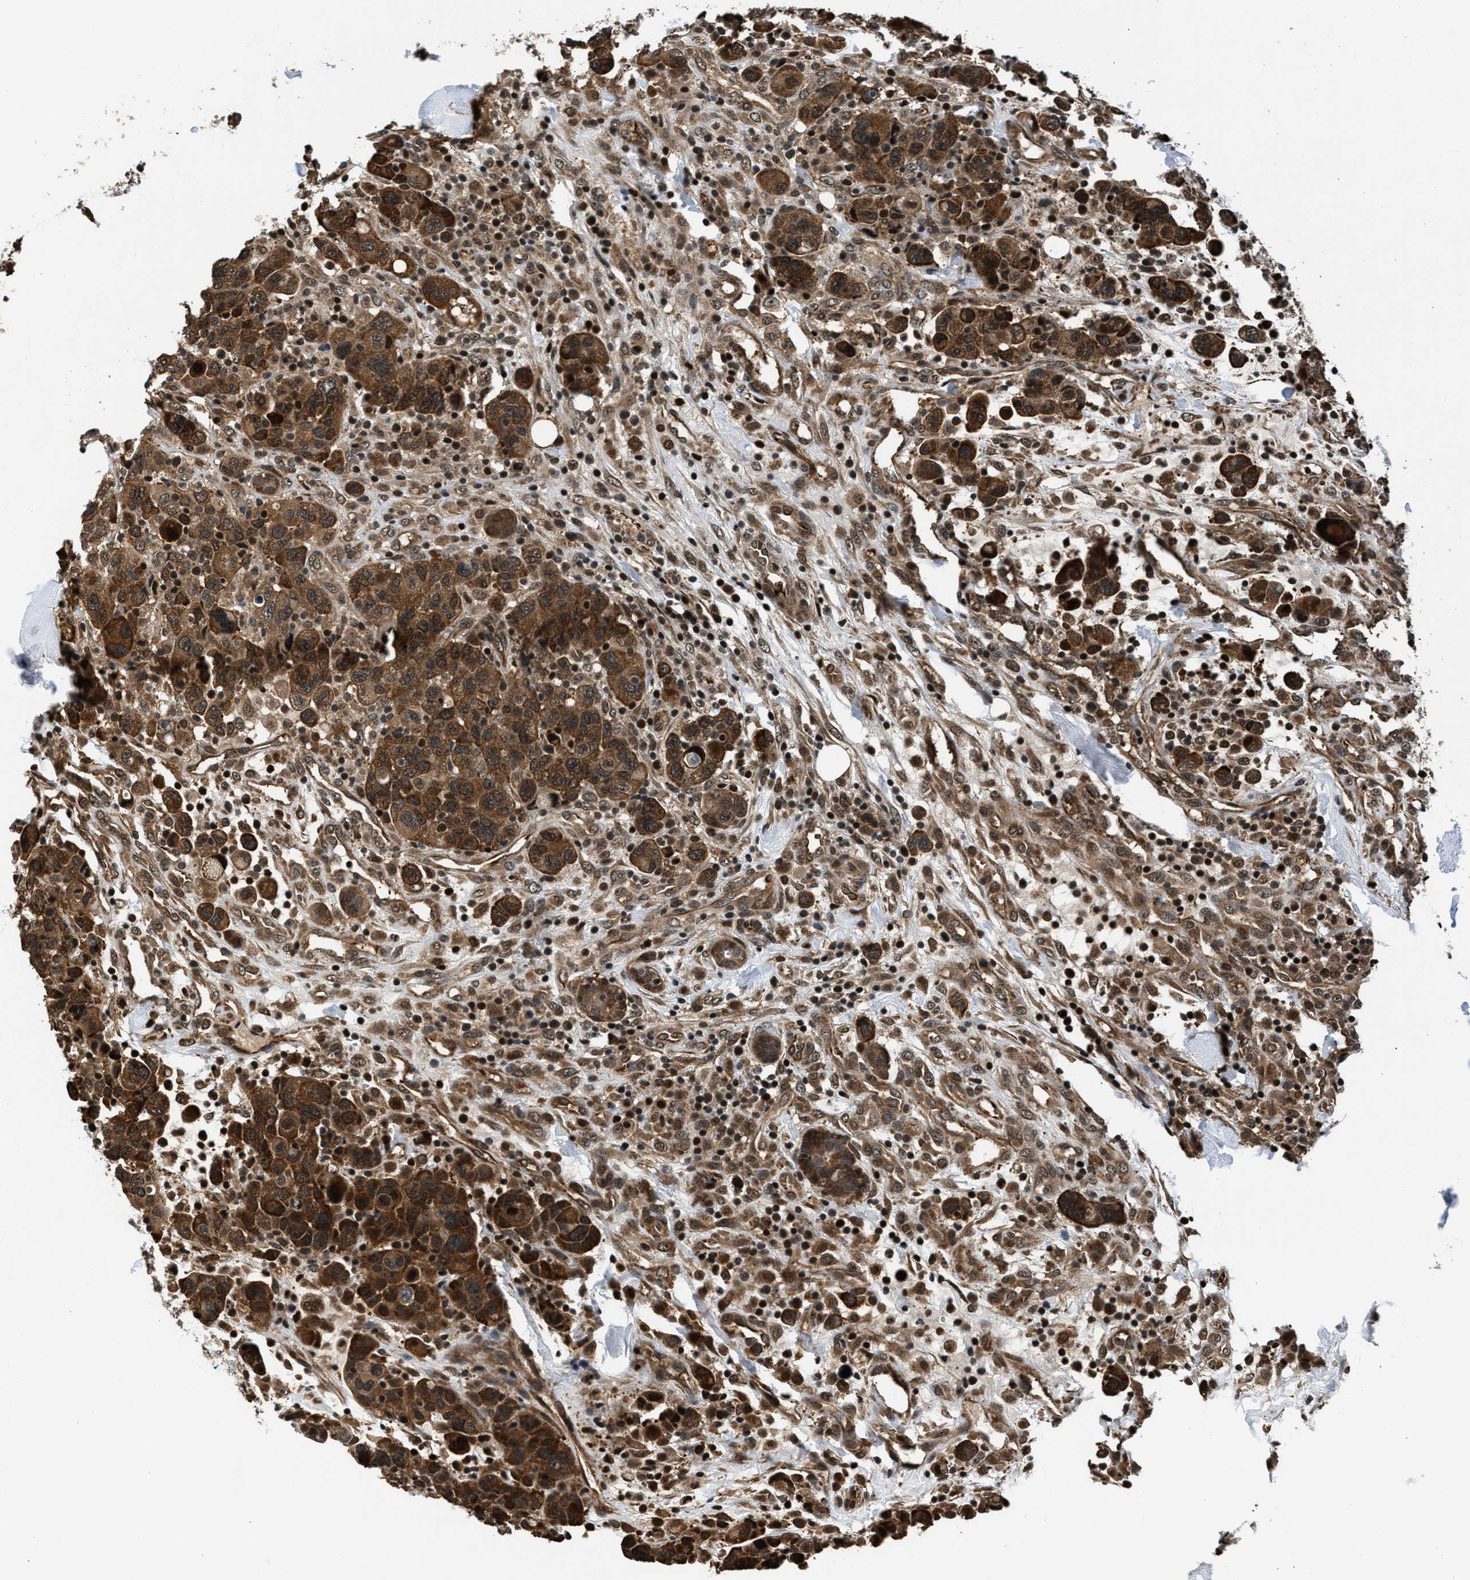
{"staining": {"intensity": "strong", "quantity": ">75%", "location": "cytoplasmic/membranous"}, "tissue": "breast cancer", "cell_type": "Tumor cells", "image_type": "cancer", "snomed": [{"axis": "morphology", "description": "Duct carcinoma"}, {"axis": "topography", "description": "Breast"}], "caption": "Tumor cells exhibit high levels of strong cytoplasmic/membranous staining in approximately >75% of cells in human breast invasive ductal carcinoma. The protein is shown in brown color, while the nuclei are stained blue.", "gene": "RBM33", "patient": {"sex": "female", "age": 37}}